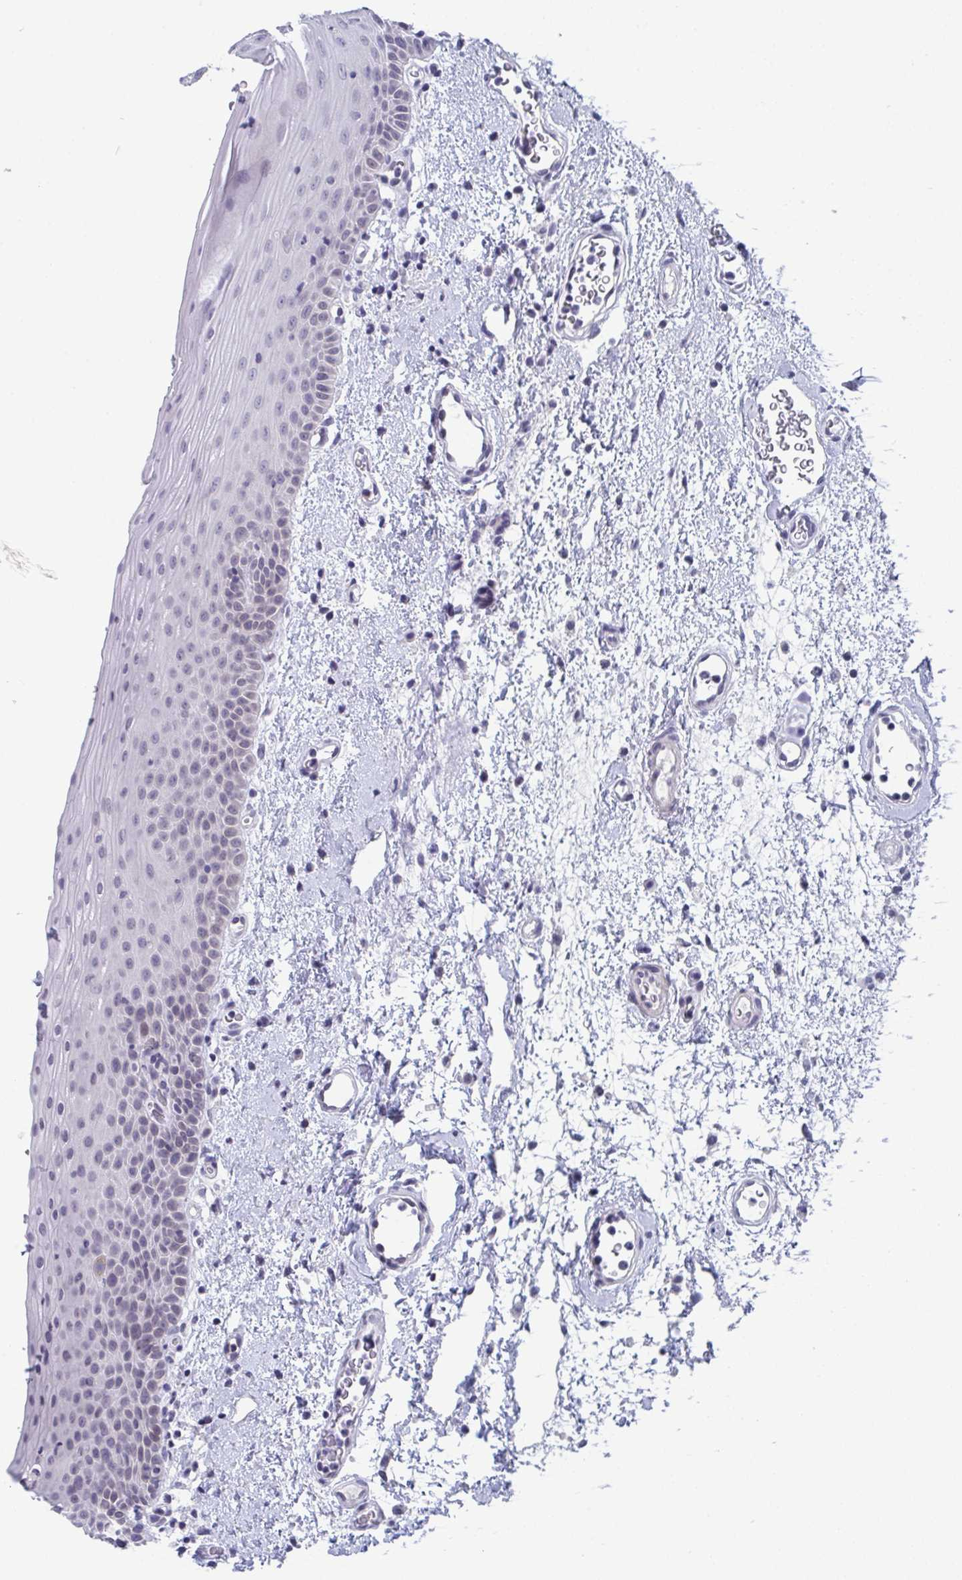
{"staining": {"intensity": "weak", "quantity": "<25%", "location": "nuclear"}, "tissue": "oral mucosa", "cell_type": "Squamous epithelial cells", "image_type": "normal", "snomed": [{"axis": "morphology", "description": "Normal tissue, NOS"}, {"axis": "topography", "description": "Oral tissue"}, {"axis": "topography", "description": "Head-Neck"}], "caption": "IHC micrograph of unremarkable human oral mucosa stained for a protein (brown), which displays no expression in squamous epithelial cells.", "gene": "BMAL2", "patient": {"sex": "female", "age": 55}}